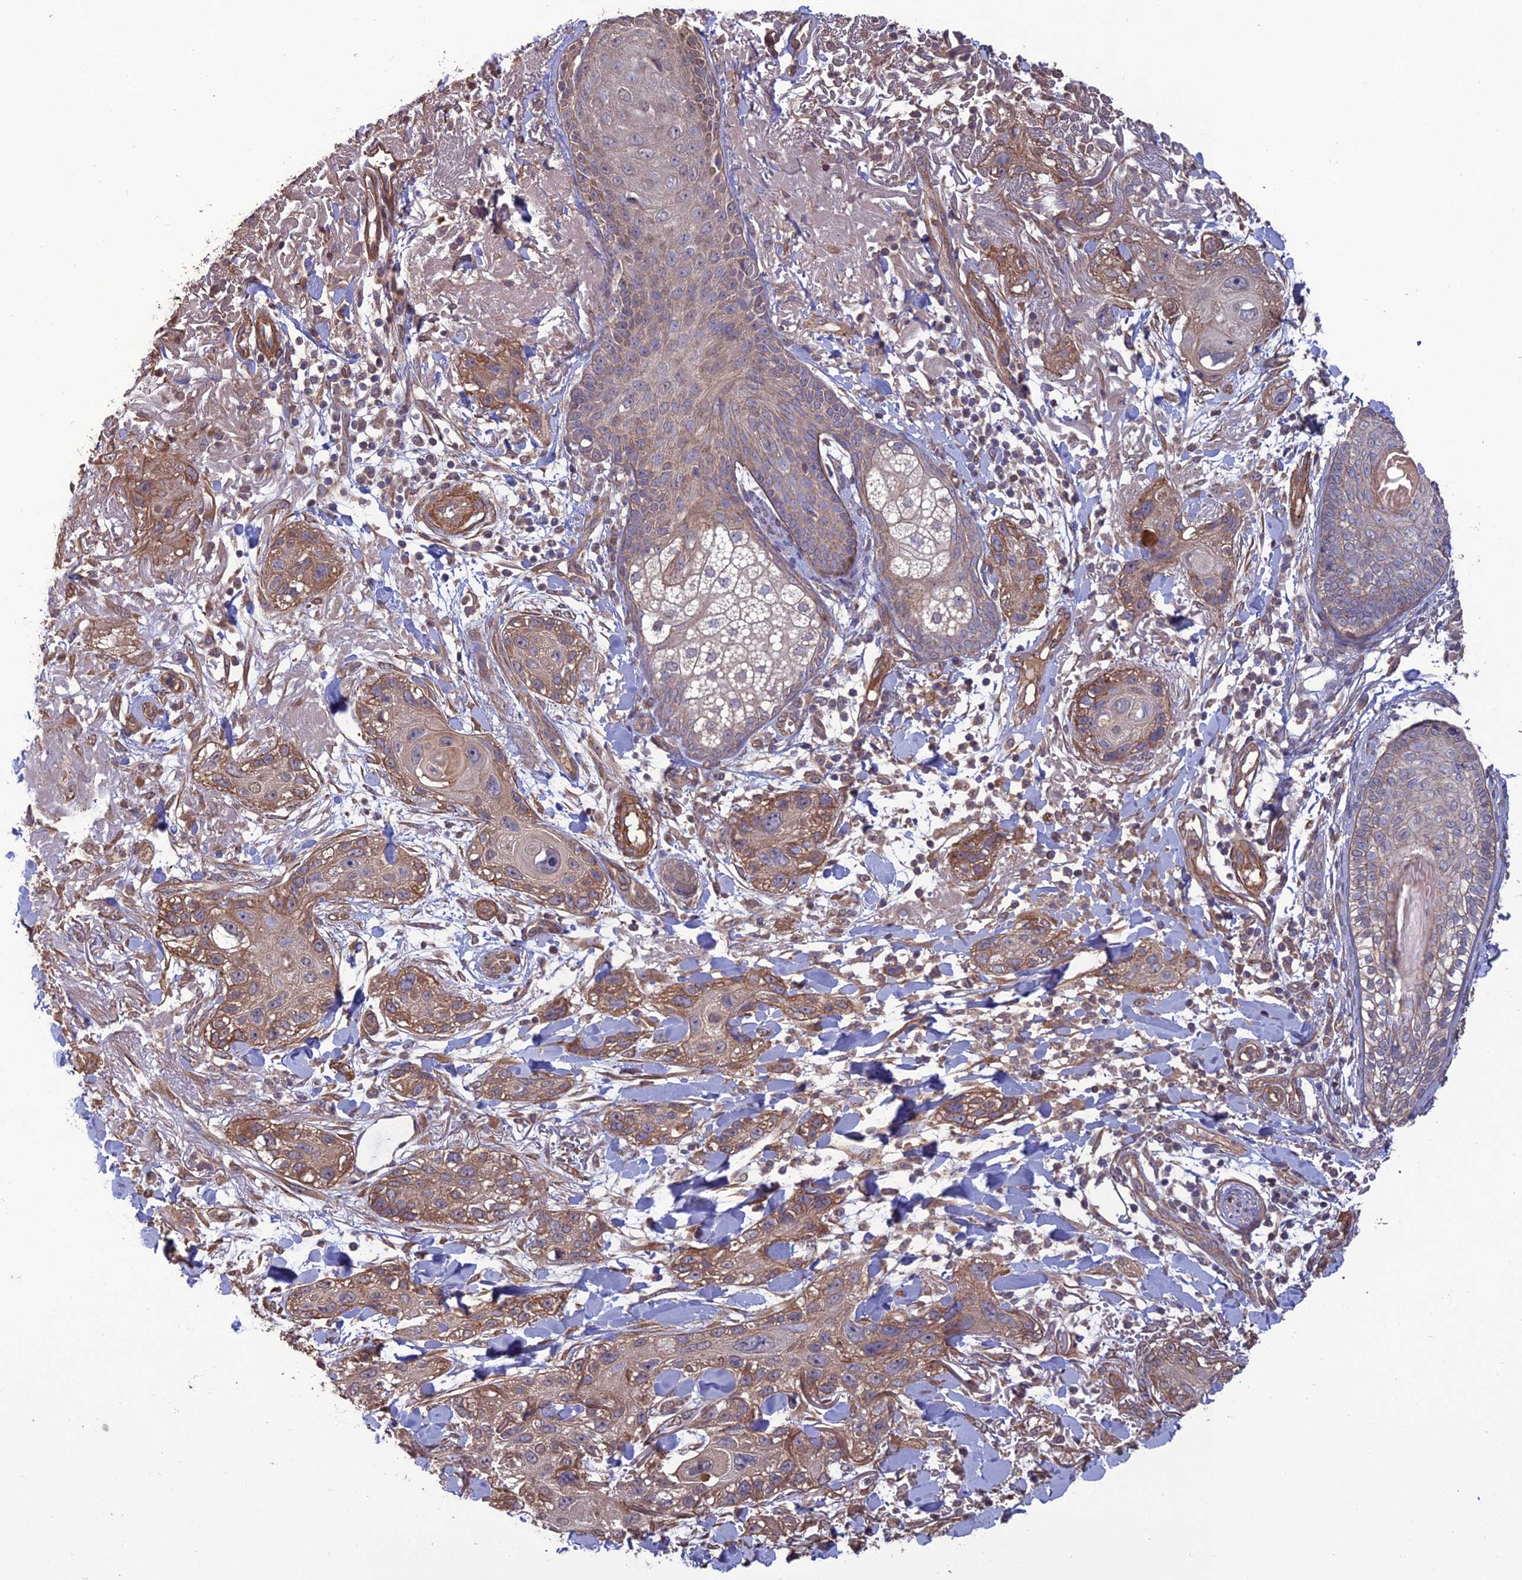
{"staining": {"intensity": "moderate", "quantity": ">75%", "location": "cytoplasmic/membranous"}, "tissue": "skin cancer", "cell_type": "Tumor cells", "image_type": "cancer", "snomed": [{"axis": "morphology", "description": "Normal tissue, NOS"}, {"axis": "morphology", "description": "Squamous cell carcinoma, NOS"}, {"axis": "topography", "description": "Skin"}], "caption": "High-magnification brightfield microscopy of squamous cell carcinoma (skin) stained with DAB (3,3'-diaminobenzidine) (brown) and counterstained with hematoxylin (blue). tumor cells exhibit moderate cytoplasmic/membranous expression is identified in about>75% of cells. The staining was performed using DAB (3,3'-diaminobenzidine), with brown indicating positive protein expression. Nuclei are stained blue with hematoxylin.", "gene": "ATP6V0A2", "patient": {"sex": "male", "age": 72}}